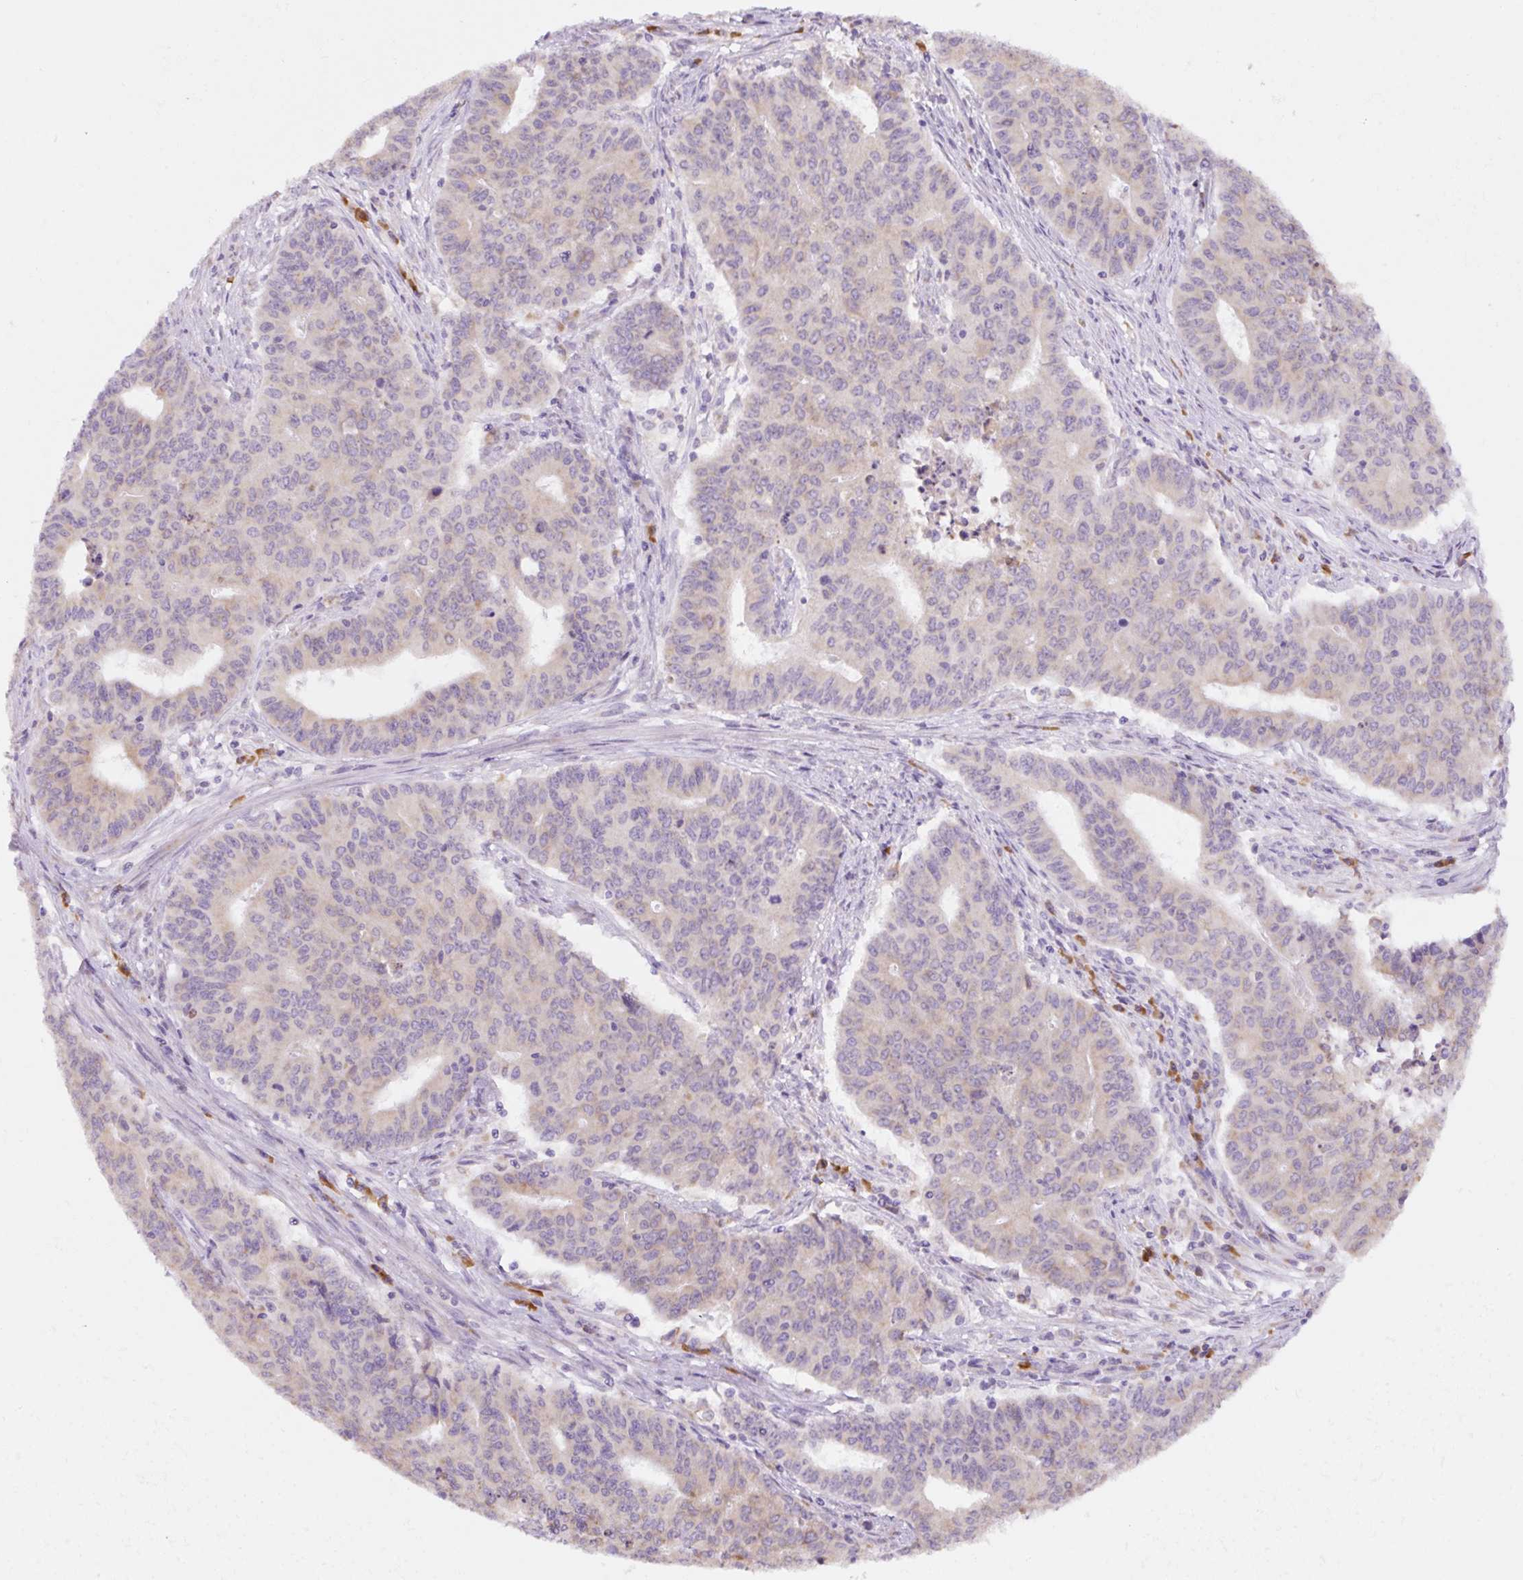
{"staining": {"intensity": "weak", "quantity": "<25%", "location": "cytoplasmic/membranous"}, "tissue": "endometrial cancer", "cell_type": "Tumor cells", "image_type": "cancer", "snomed": [{"axis": "morphology", "description": "Adenocarcinoma, NOS"}, {"axis": "topography", "description": "Endometrium"}], "caption": "This is a micrograph of immunohistochemistry staining of adenocarcinoma (endometrial), which shows no positivity in tumor cells. Nuclei are stained in blue.", "gene": "DDOST", "patient": {"sex": "female", "age": 59}}